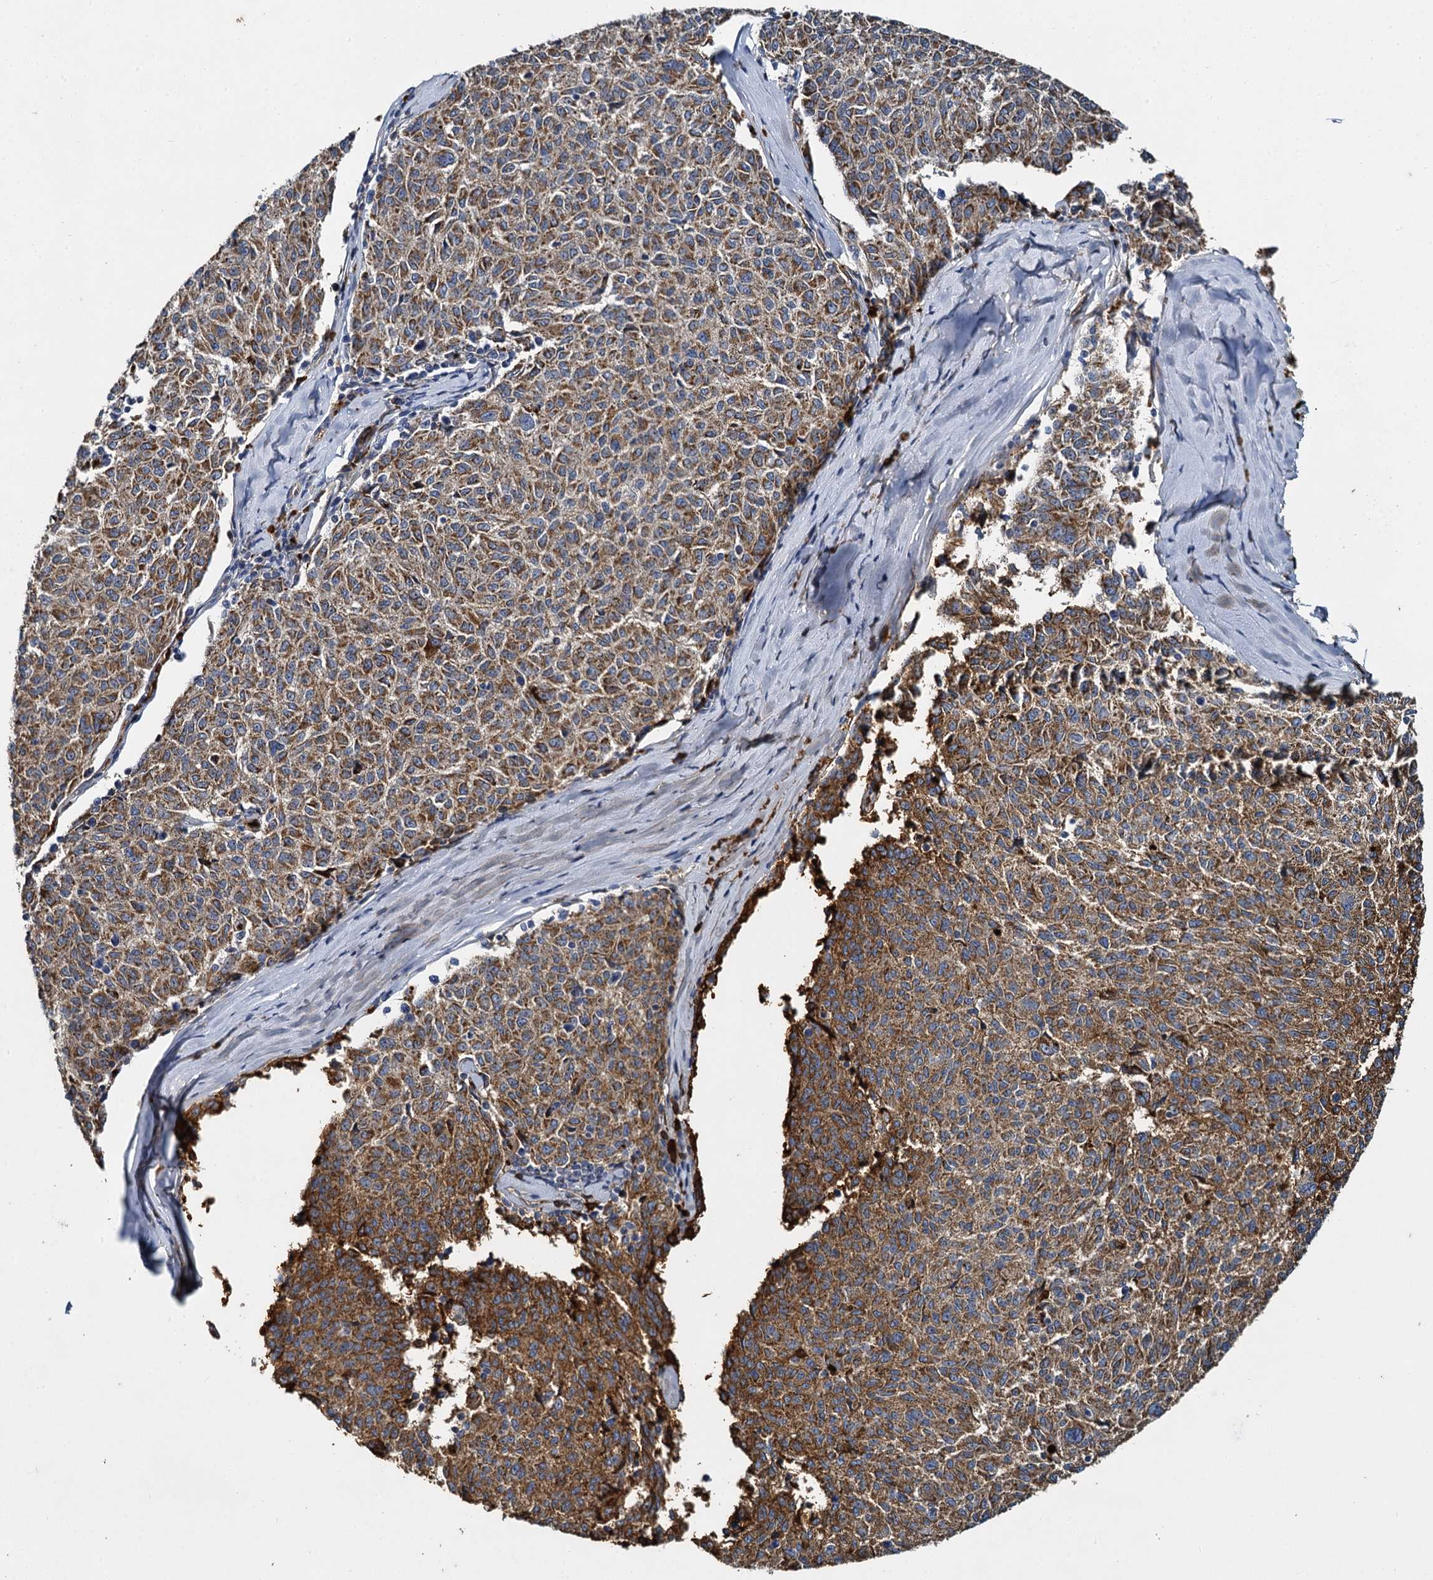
{"staining": {"intensity": "moderate", "quantity": ">75%", "location": "cytoplasmic/membranous"}, "tissue": "melanoma", "cell_type": "Tumor cells", "image_type": "cancer", "snomed": [{"axis": "morphology", "description": "Malignant melanoma, NOS"}, {"axis": "topography", "description": "Skin"}], "caption": "Moderate cytoplasmic/membranous staining for a protein is identified in about >75% of tumor cells of melanoma using immunohistochemistry.", "gene": "BCS1L", "patient": {"sex": "female", "age": 72}}